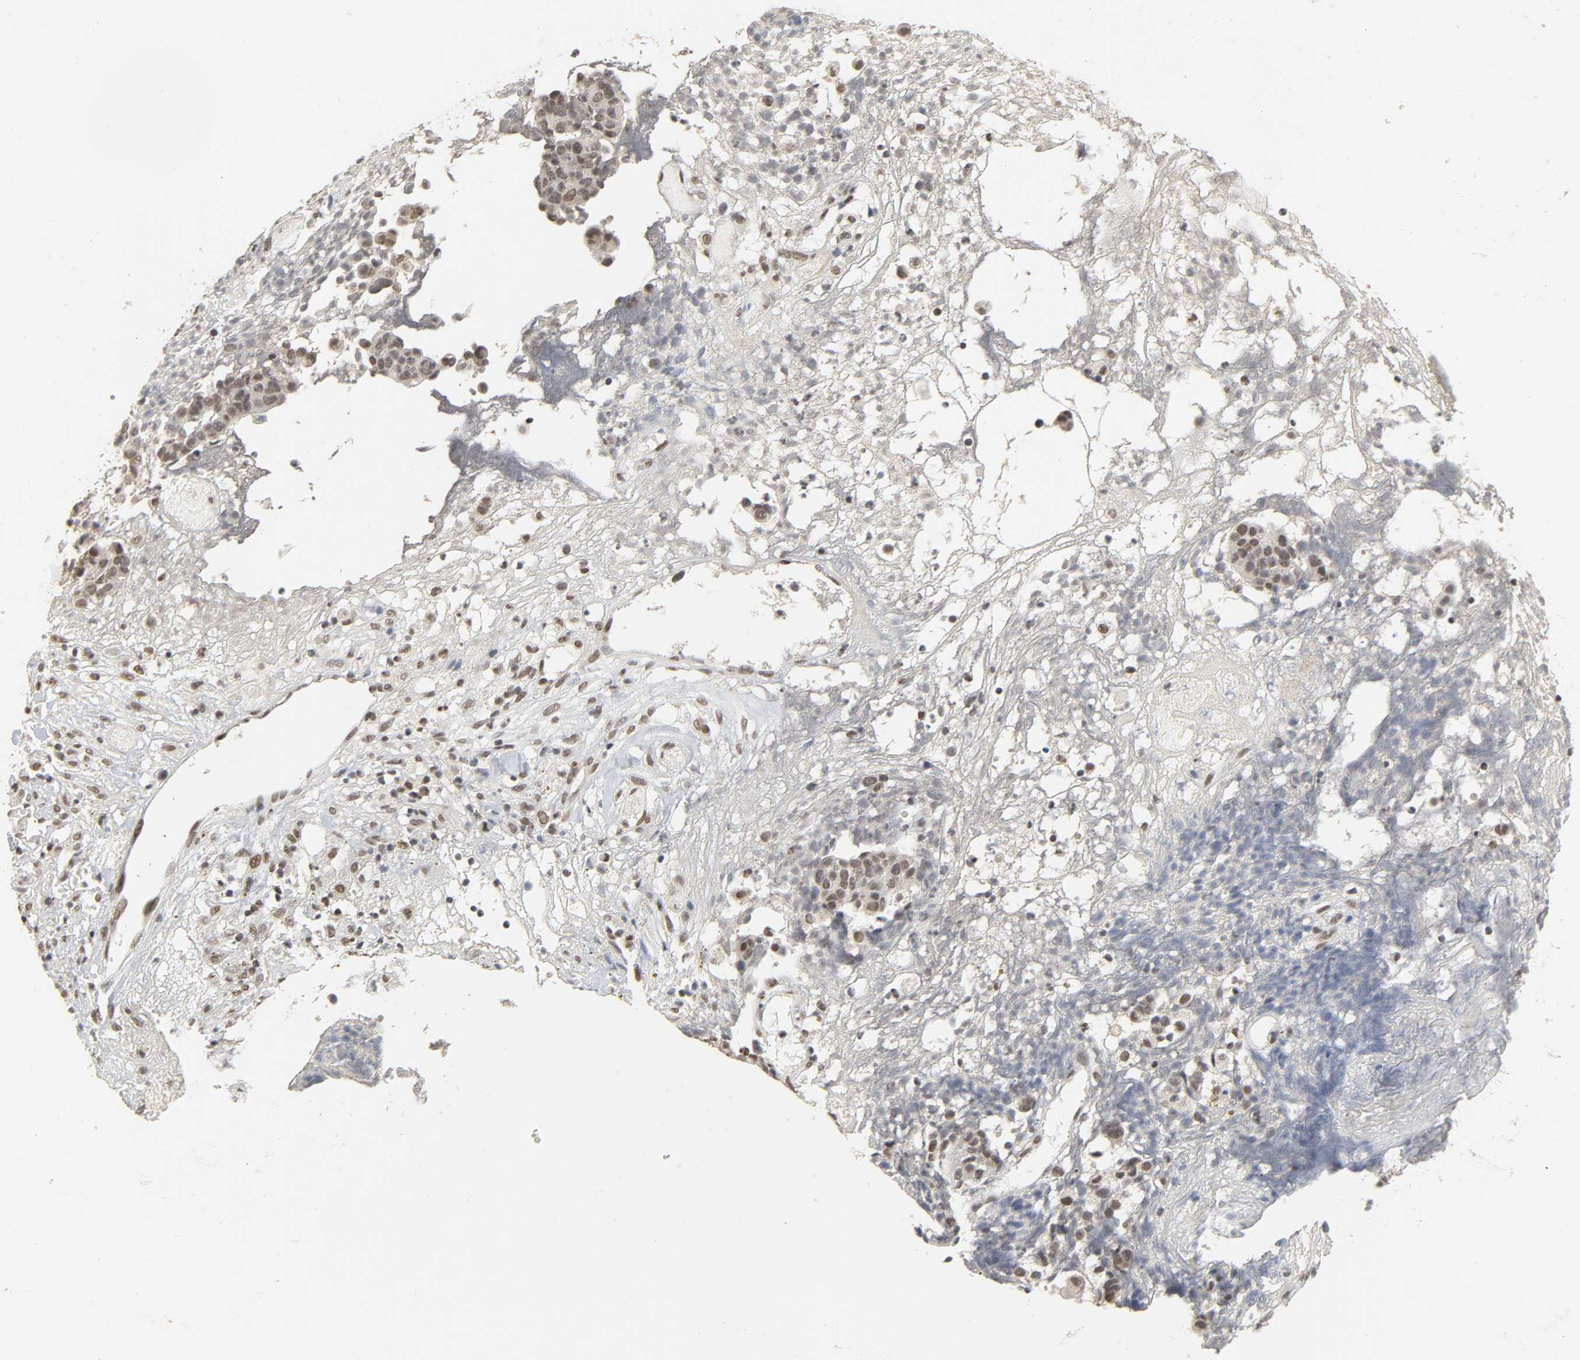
{"staining": {"intensity": "moderate", "quantity": ">75%", "location": "nuclear"}, "tissue": "ovarian cancer", "cell_type": "Tumor cells", "image_type": "cancer", "snomed": [{"axis": "morphology", "description": "Carcinoma, endometroid"}, {"axis": "topography", "description": "Ovary"}], "caption": "Immunohistochemistry (IHC) staining of ovarian cancer, which demonstrates medium levels of moderate nuclear expression in approximately >75% of tumor cells indicating moderate nuclear protein expression. The staining was performed using DAB (3,3'-diaminobenzidine) (brown) for protein detection and nuclei were counterstained in hematoxylin (blue).", "gene": "NCOA6", "patient": {"sex": "female", "age": 42}}